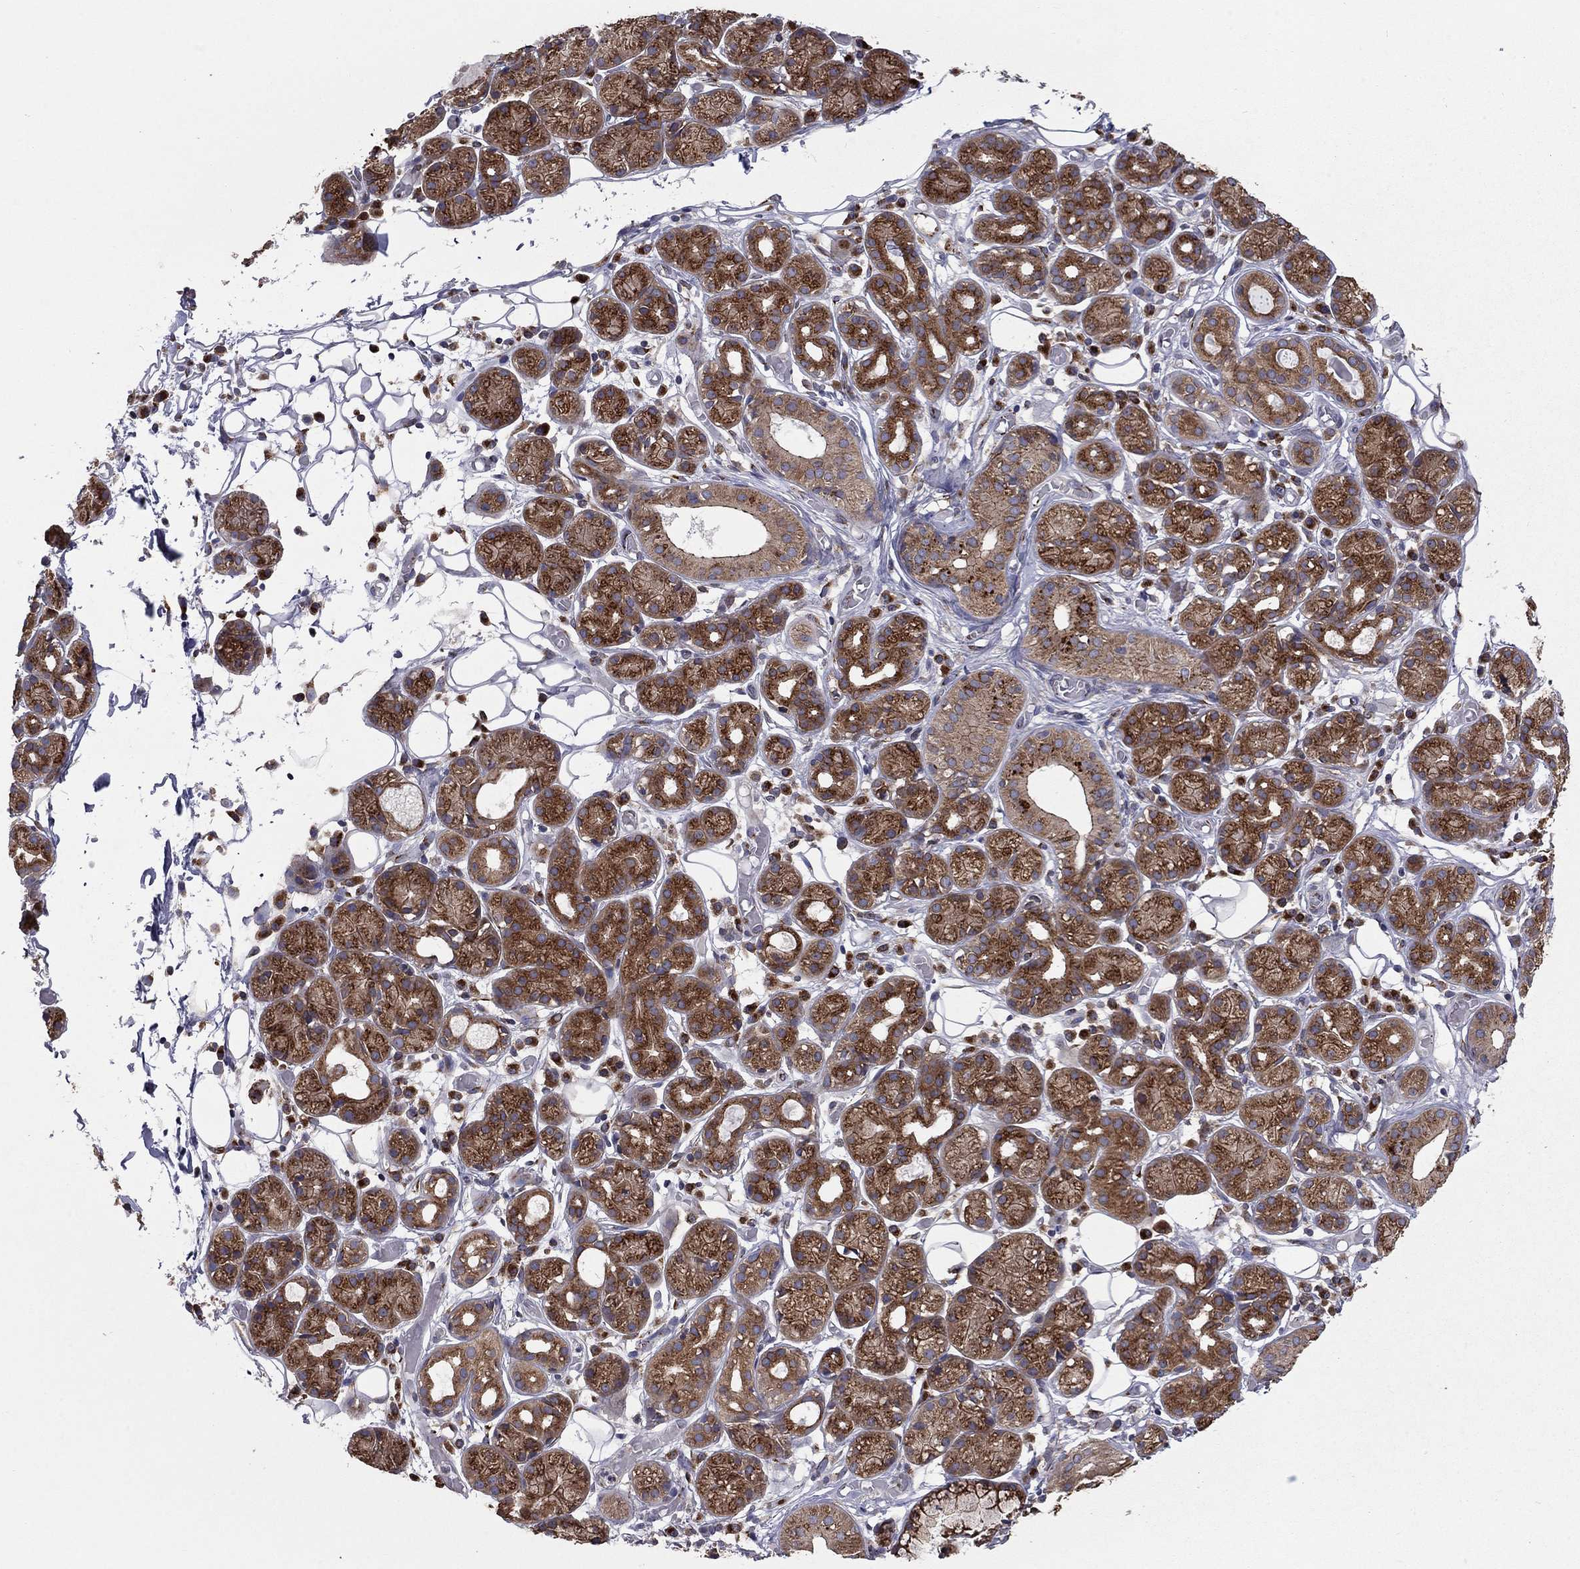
{"staining": {"intensity": "strong", "quantity": ">75%", "location": "cytoplasmic/membranous"}, "tissue": "salivary gland", "cell_type": "Glandular cells", "image_type": "normal", "snomed": [{"axis": "morphology", "description": "Normal tissue, NOS"}, {"axis": "topography", "description": "Salivary gland"}, {"axis": "topography", "description": "Peripheral nerve tissue"}], "caption": "This is an image of immunohistochemistry (IHC) staining of unremarkable salivary gland, which shows strong expression in the cytoplasmic/membranous of glandular cells.", "gene": "YIF1A", "patient": {"sex": "male", "age": 71}}